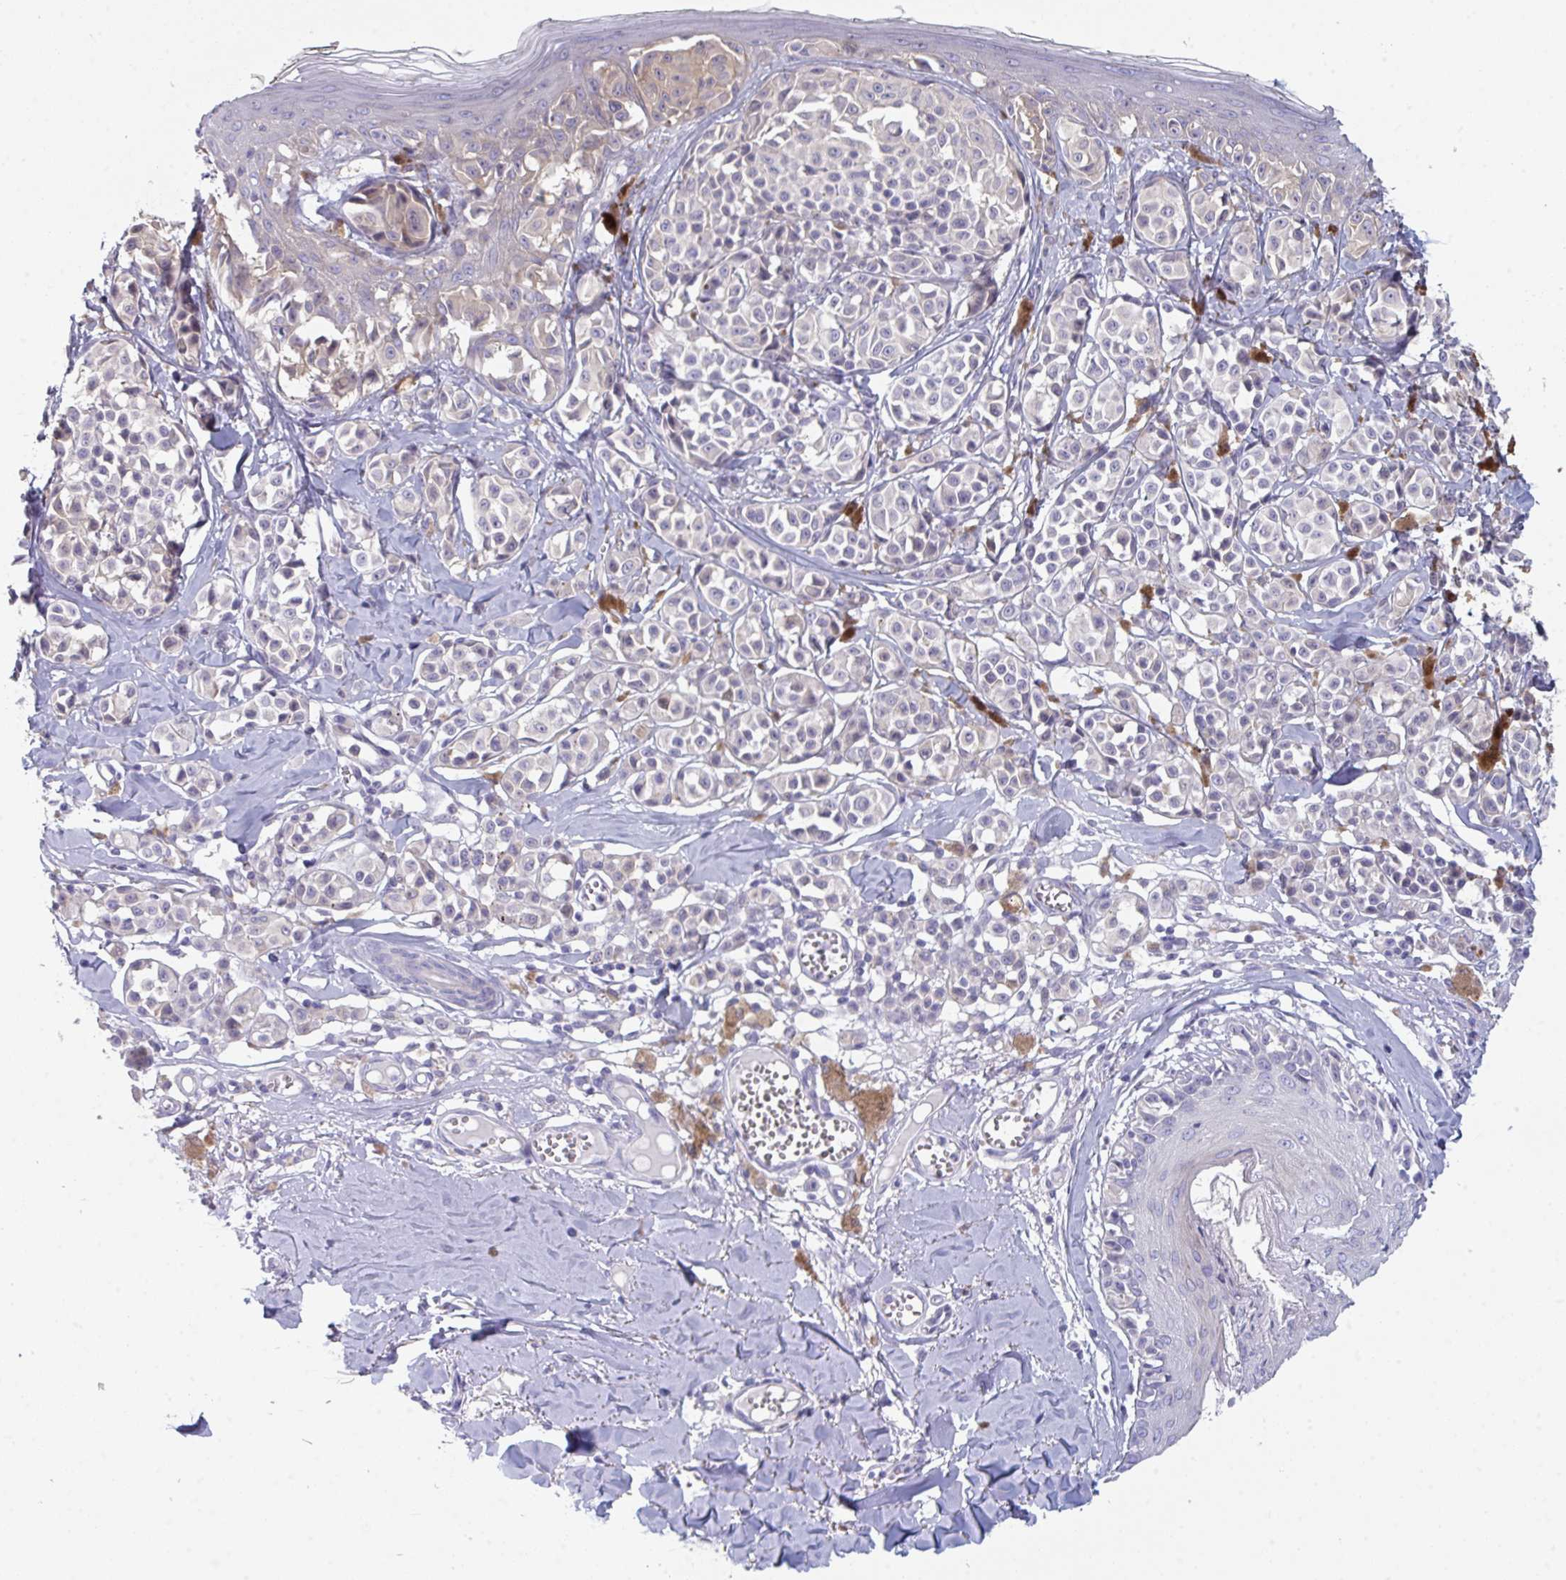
{"staining": {"intensity": "negative", "quantity": "none", "location": "none"}, "tissue": "melanoma", "cell_type": "Tumor cells", "image_type": "cancer", "snomed": [{"axis": "morphology", "description": "Malignant melanoma, NOS"}, {"axis": "topography", "description": "Skin"}], "caption": "Histopathology image shows no significant protein expression in tumor cells of malignant melanoma.", "gene": "PTPRD", "patient": {"sex": "female", "age": 43}}